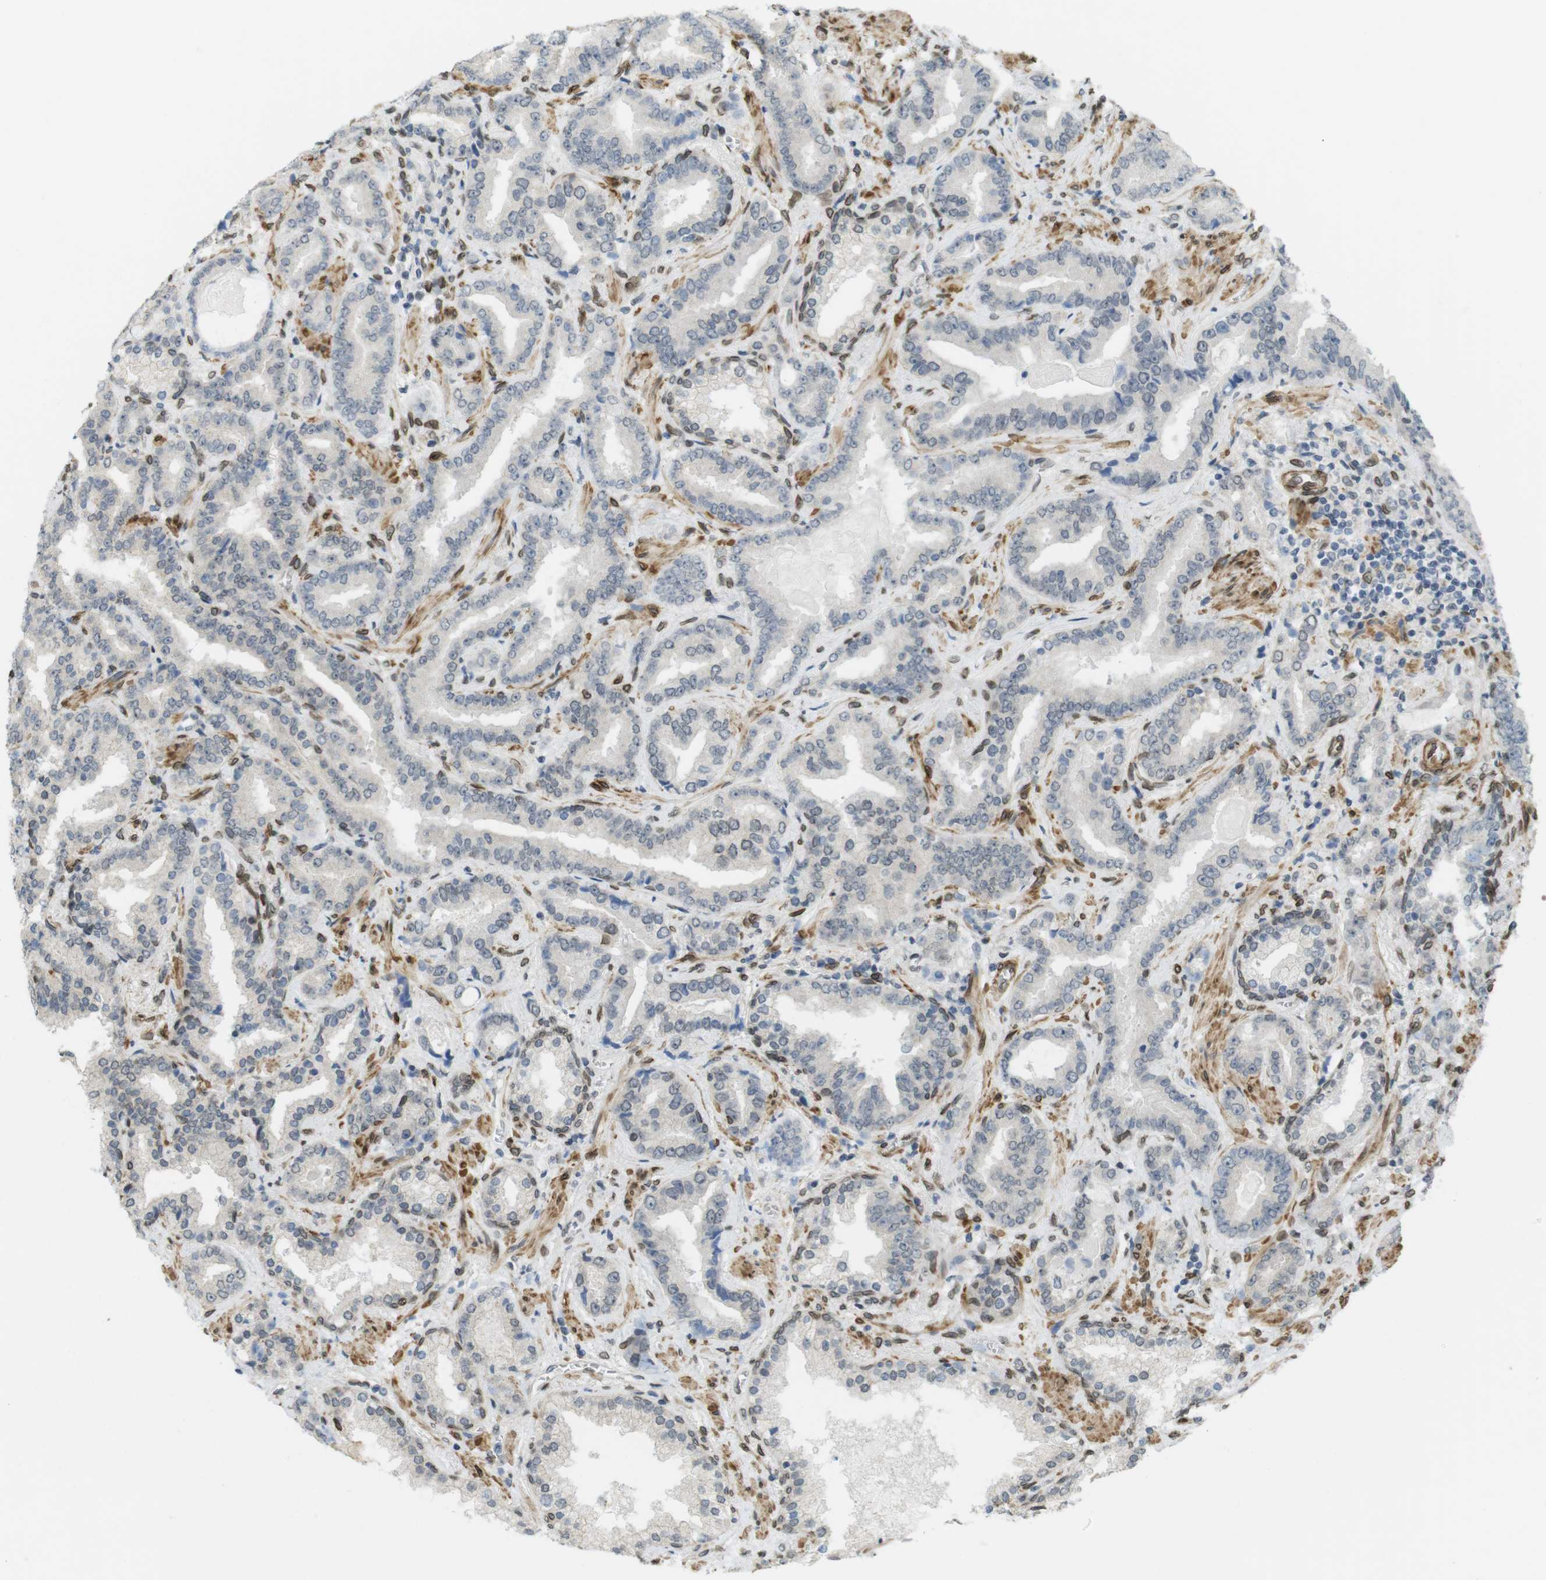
{"staining": {"intensity": "negative", "quantity": "none", "location": "none"}, "tissue": "prostate cancer", "cell_type": "Tumor cells", "image_type": "cancer", "snomed": [{"axis": "morphology", "description": "Adenocarcinoma, Low grade"}, {"axis": "topography", "description": "Prostate"}], "caption": "IHC photomicrograph of neoplastic tissue: human low-grade adenocarcinoma (prostate) stained with DAB (3,3'-diaminobenzidine) reveals no significant protein staining in tumor cells.", "gene": "ARL6IP6", "patient": {"sex": "male", "age": 60}}